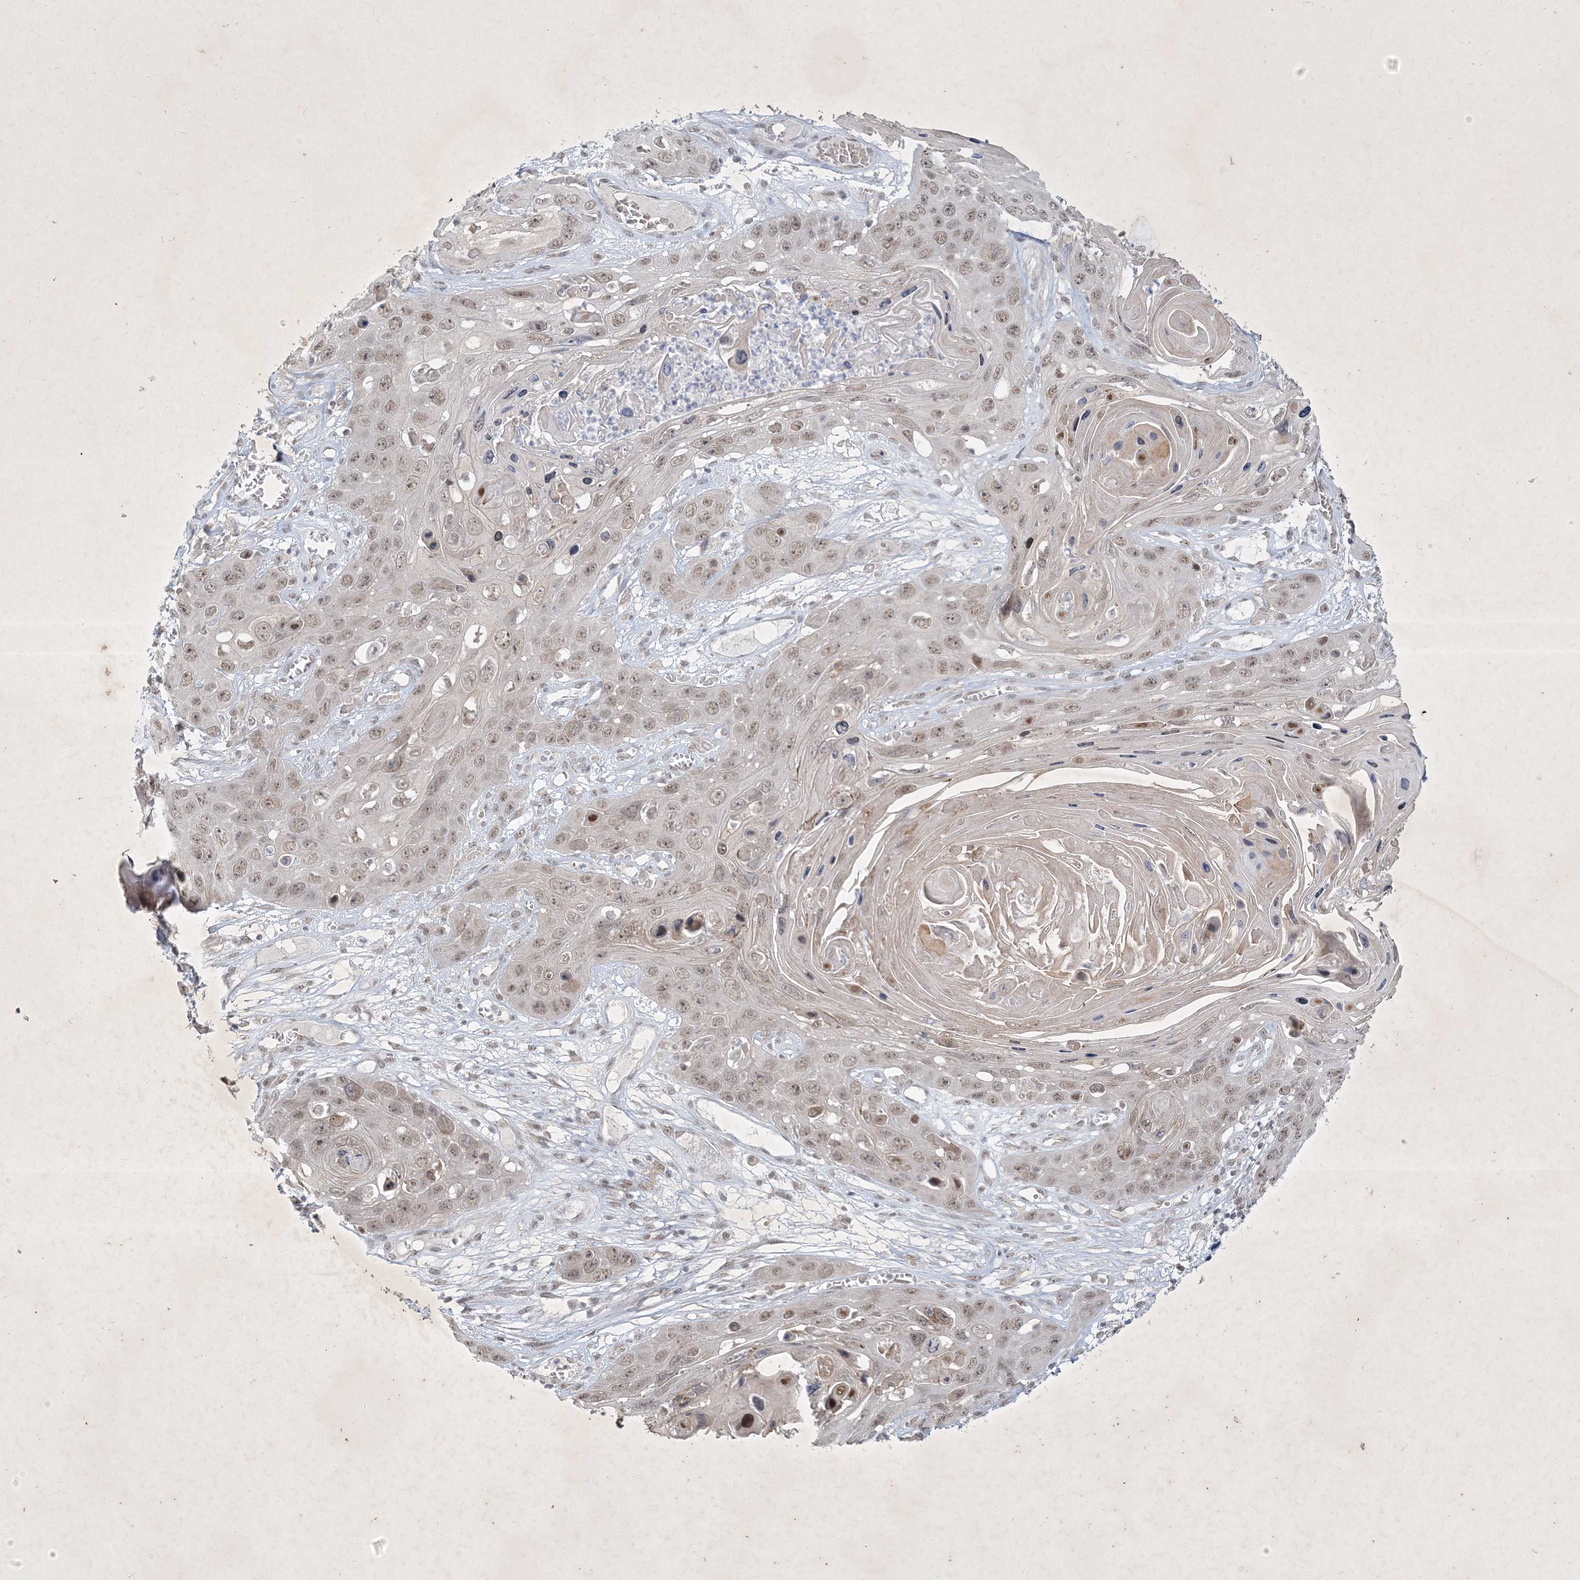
{"staining": {"intensity": "weak", "quantity": ">75%", "location": "nuclear"}, "tissue": "skin cancer", "cell_type": "Tumor cells", "image_type": "cancer", "snomed": [{"axis": "morphology", "description": "Squamous cell carcinoma, NOS"}, {"axis": "topography", "description": "Skin"}], "caption": "IHC histopathology image of neoplastic tissue: skin cancer stained using immunohistochemistry (IHC) exhibits low levels of weak protein expression localized specifically in the nuclear of tumor cells, appearing as a nuclear brown color.", "gene": "ZBTB9", "patient": {"sex": "male", "age": 55}}